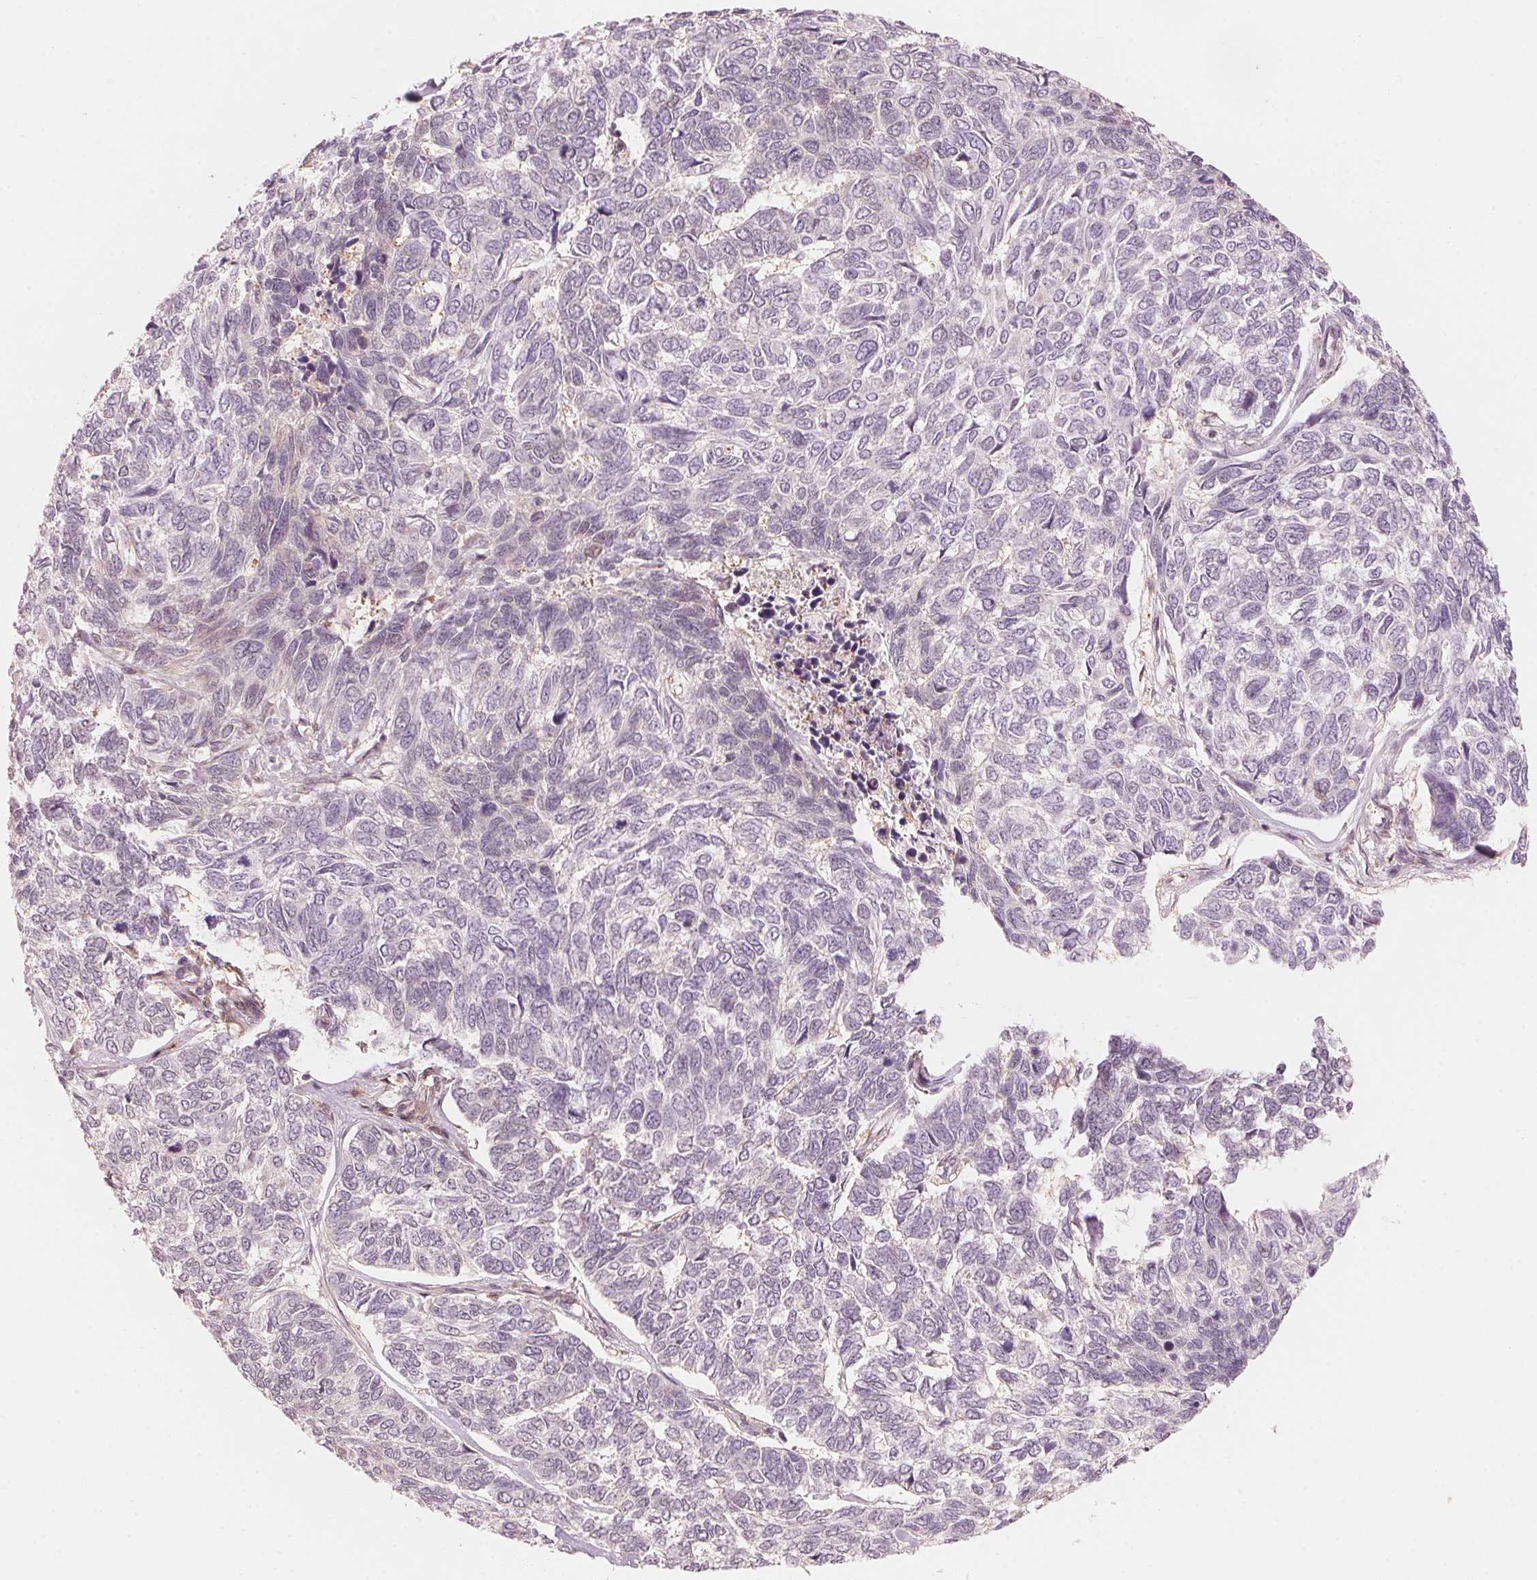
{"staining": {"intensity": "negative", "quantity": "none", "location": "none"}, "tissue": "skin cancer", "cell_type": "Tumor cells", "image_type": "cancer", "snomed": [{"axis": "morphology", "description": "Basal cell carcinoma"}, {"axis": "topography", "description": "Skin"}], "caption": "Immunohistochemistry of basal cell carcinoma (skin) demonstrates no staining in tumor cells. (Immunohistochemistry, brightfield microscopy, high magnification).", "gene": "PRKN", "patient": {"sex": "female", "age": 65}}